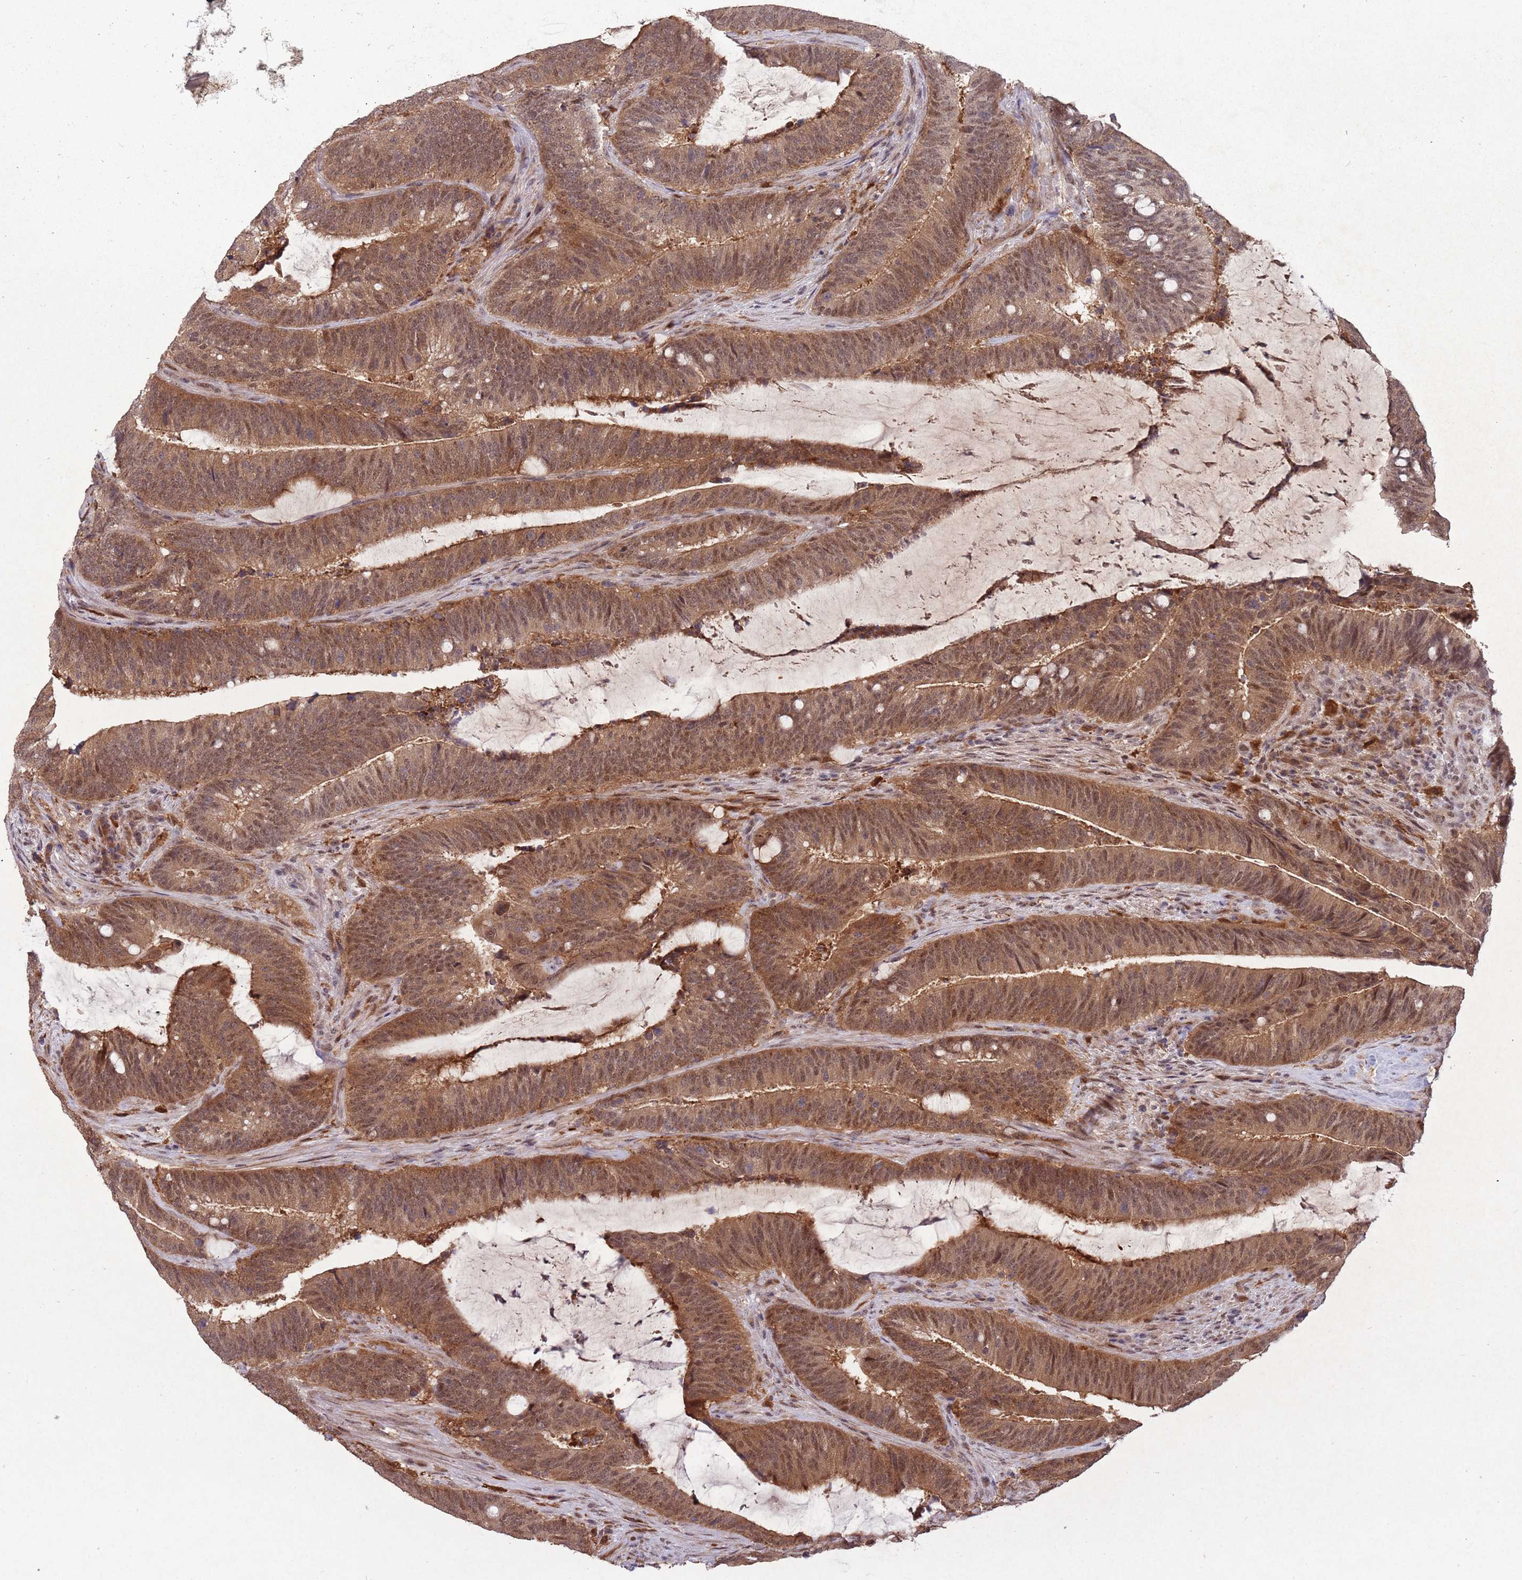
{"staining": {"intensity": "moderate", "quantity": ">75%", "location": "cytoplasmic/membranous,nuclear"}, "tissue": "colorectal cancer", "cell_type": "Tumor cells", "image_type": "cancer", "snomed": [{"axis": "morphology", "description": "Adenocarcinoma, NOS"}, {"axis": "topography", "description": "Colon"}], "caption": "The immunohistochemical stain highlights moderate cytoplasmic/membranous and nuclear expression in tumor cells of adenocarcinoma (colorectal) tissue.", "gene": "ZNF639", "patient": {"sex": "female", "age": 43}}